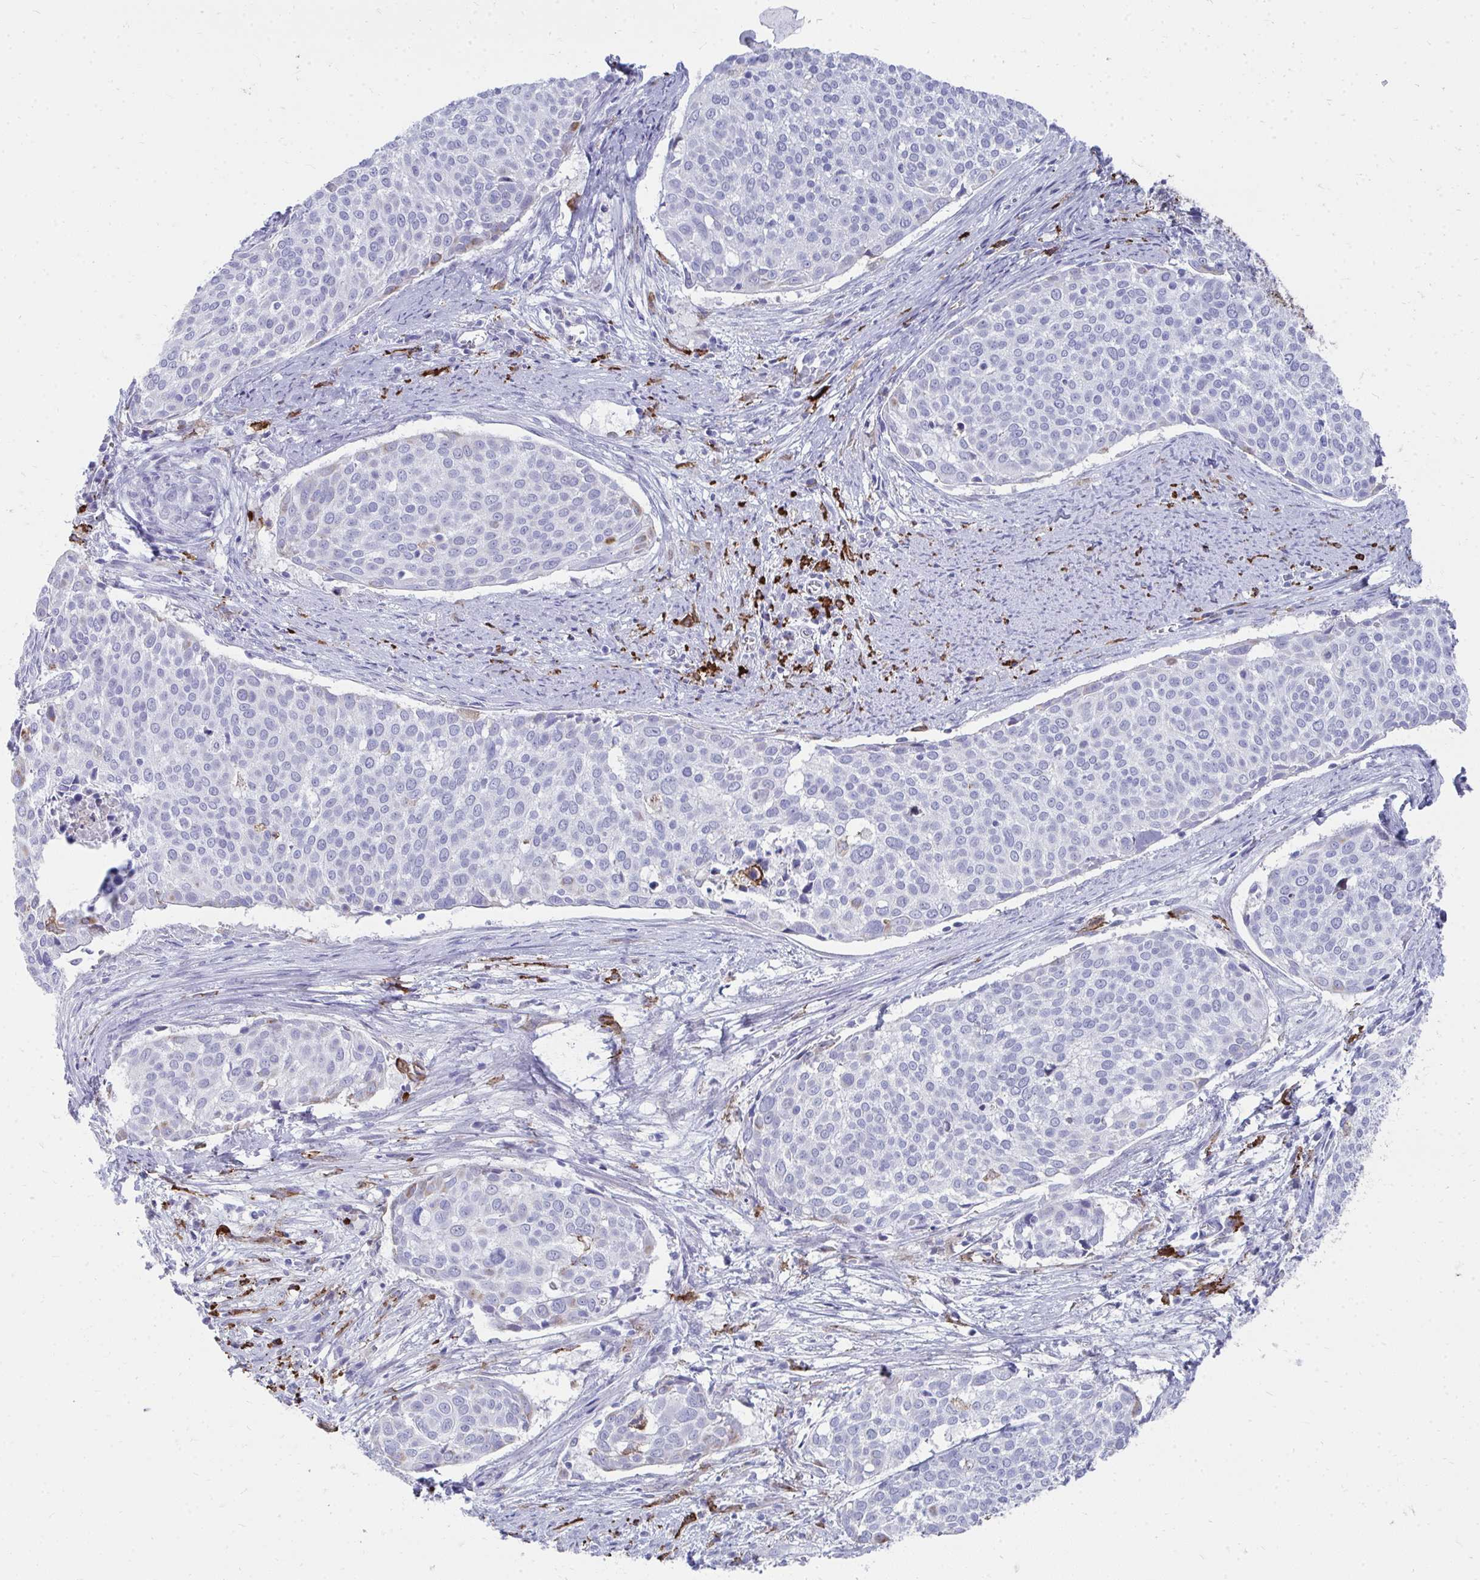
{"staining": {"intensity": "negative", "quantity": "none", "location": "none"}, "tissue": "cervical cancer", "cell_type": "Tumor cells", "image_type": "cancer", "snomed": [{"axis": "morphology", "description": "Squamous cell carcinoma, NOS"}, {"axis": "topography", "description": "Cervix"}], "caption": "Photomicrograph shows no protein expression in tumor cells of squamous cell carcinoma (cervical) tissue.", "gene": "CD163", "patient": {"sex": "female", "age": 39}}